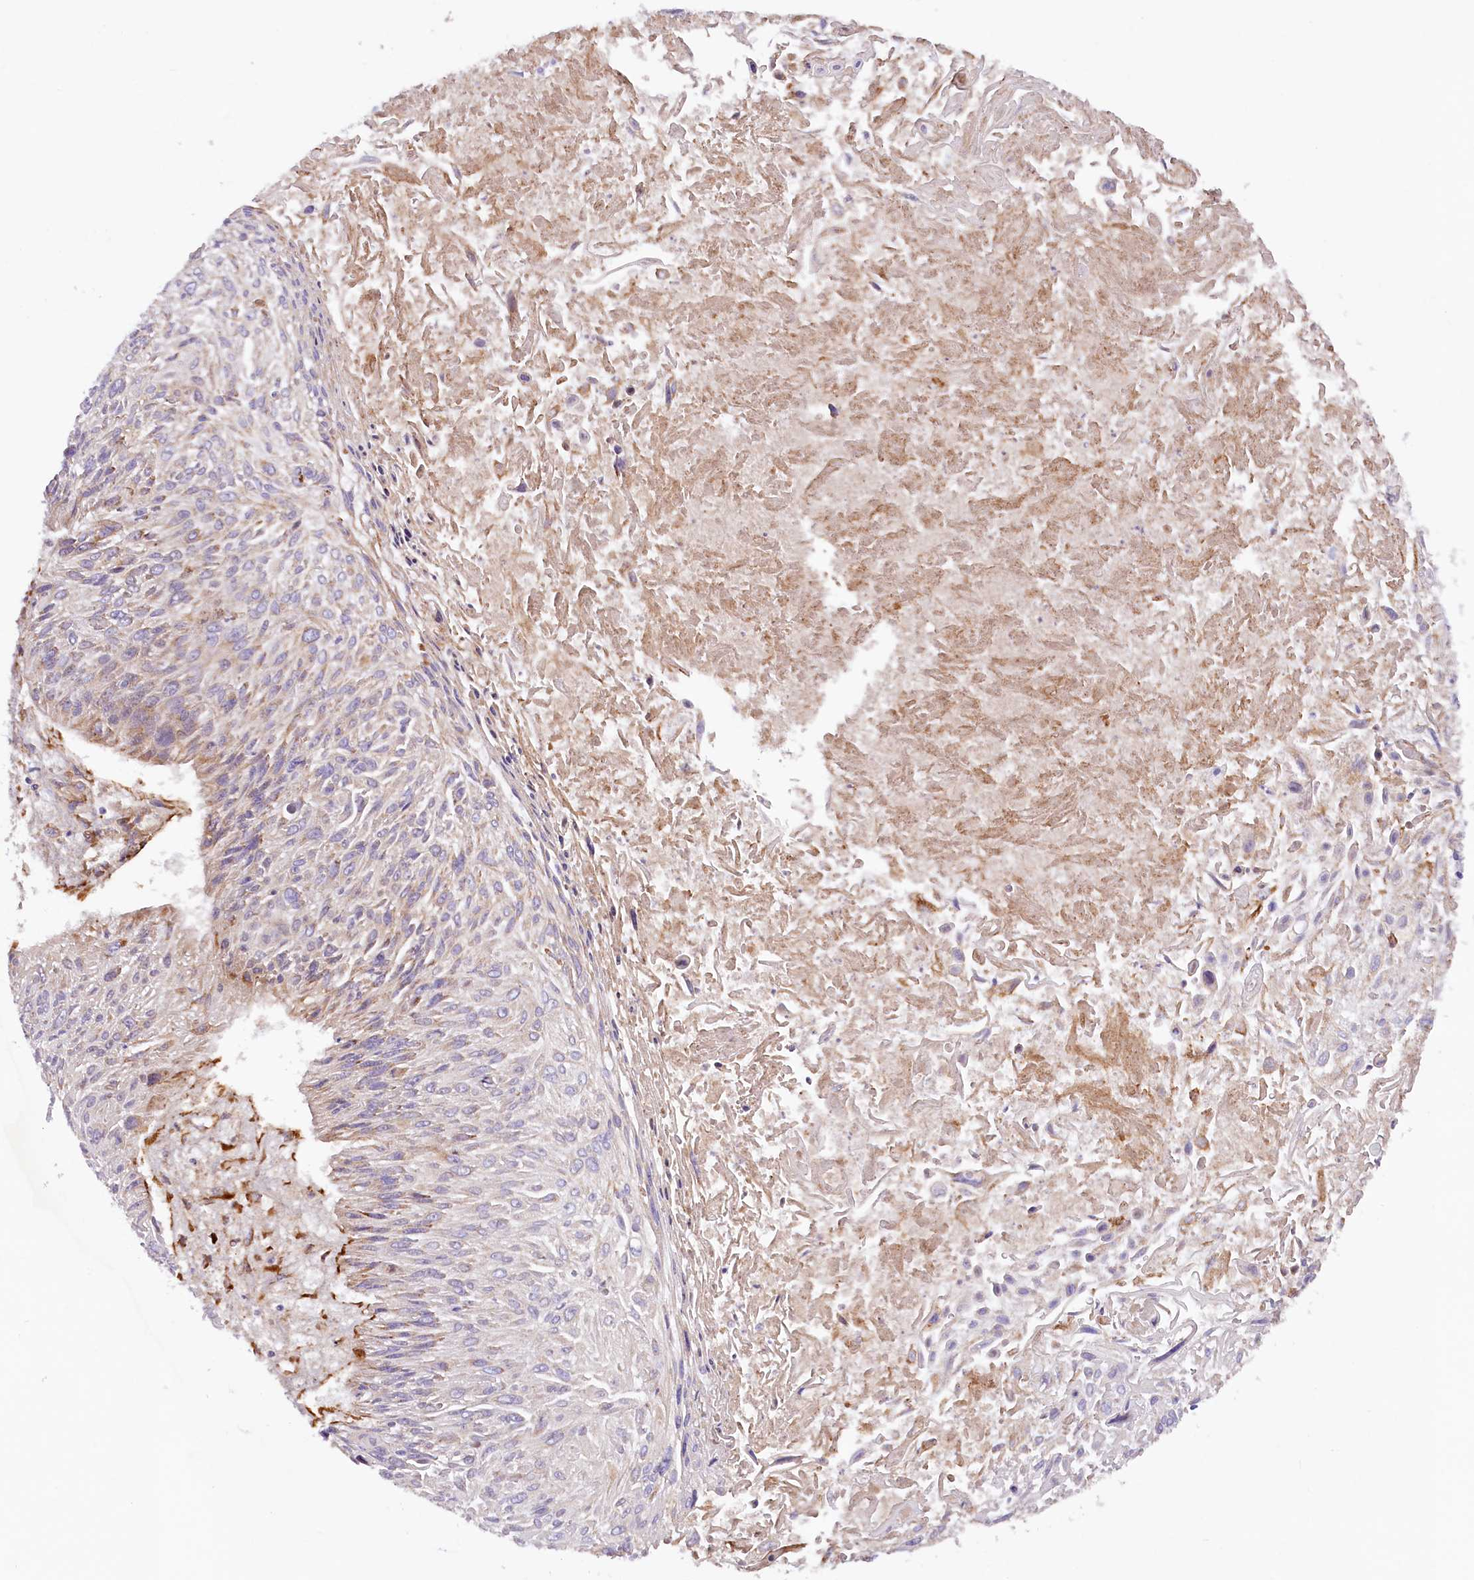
{"staining": {"intensity": "moderate", "quantity": "<25%", "location": "cytoplasmic/membranous"}, "tissue": "cervical cancer", "cell_type": "Tumor cells", "image_type": "cancer", "snomed": [{"axis": "morphology", "description": "Squamous cell carcinoma, NOS"}, {"axis": "topography", "description": "Cervix"}], "caption": "Squamous cell carcinoma (cervical) stained with DAB (3,3'-diaminobenzidine) immunohistochemistry (IHC) exhibits low levels of moderate cytoplasmic/membranous expression in approximately <25% of tumor cells.", "gene": "SSC5D", "patient": {"sex": "female", "age": 51}}